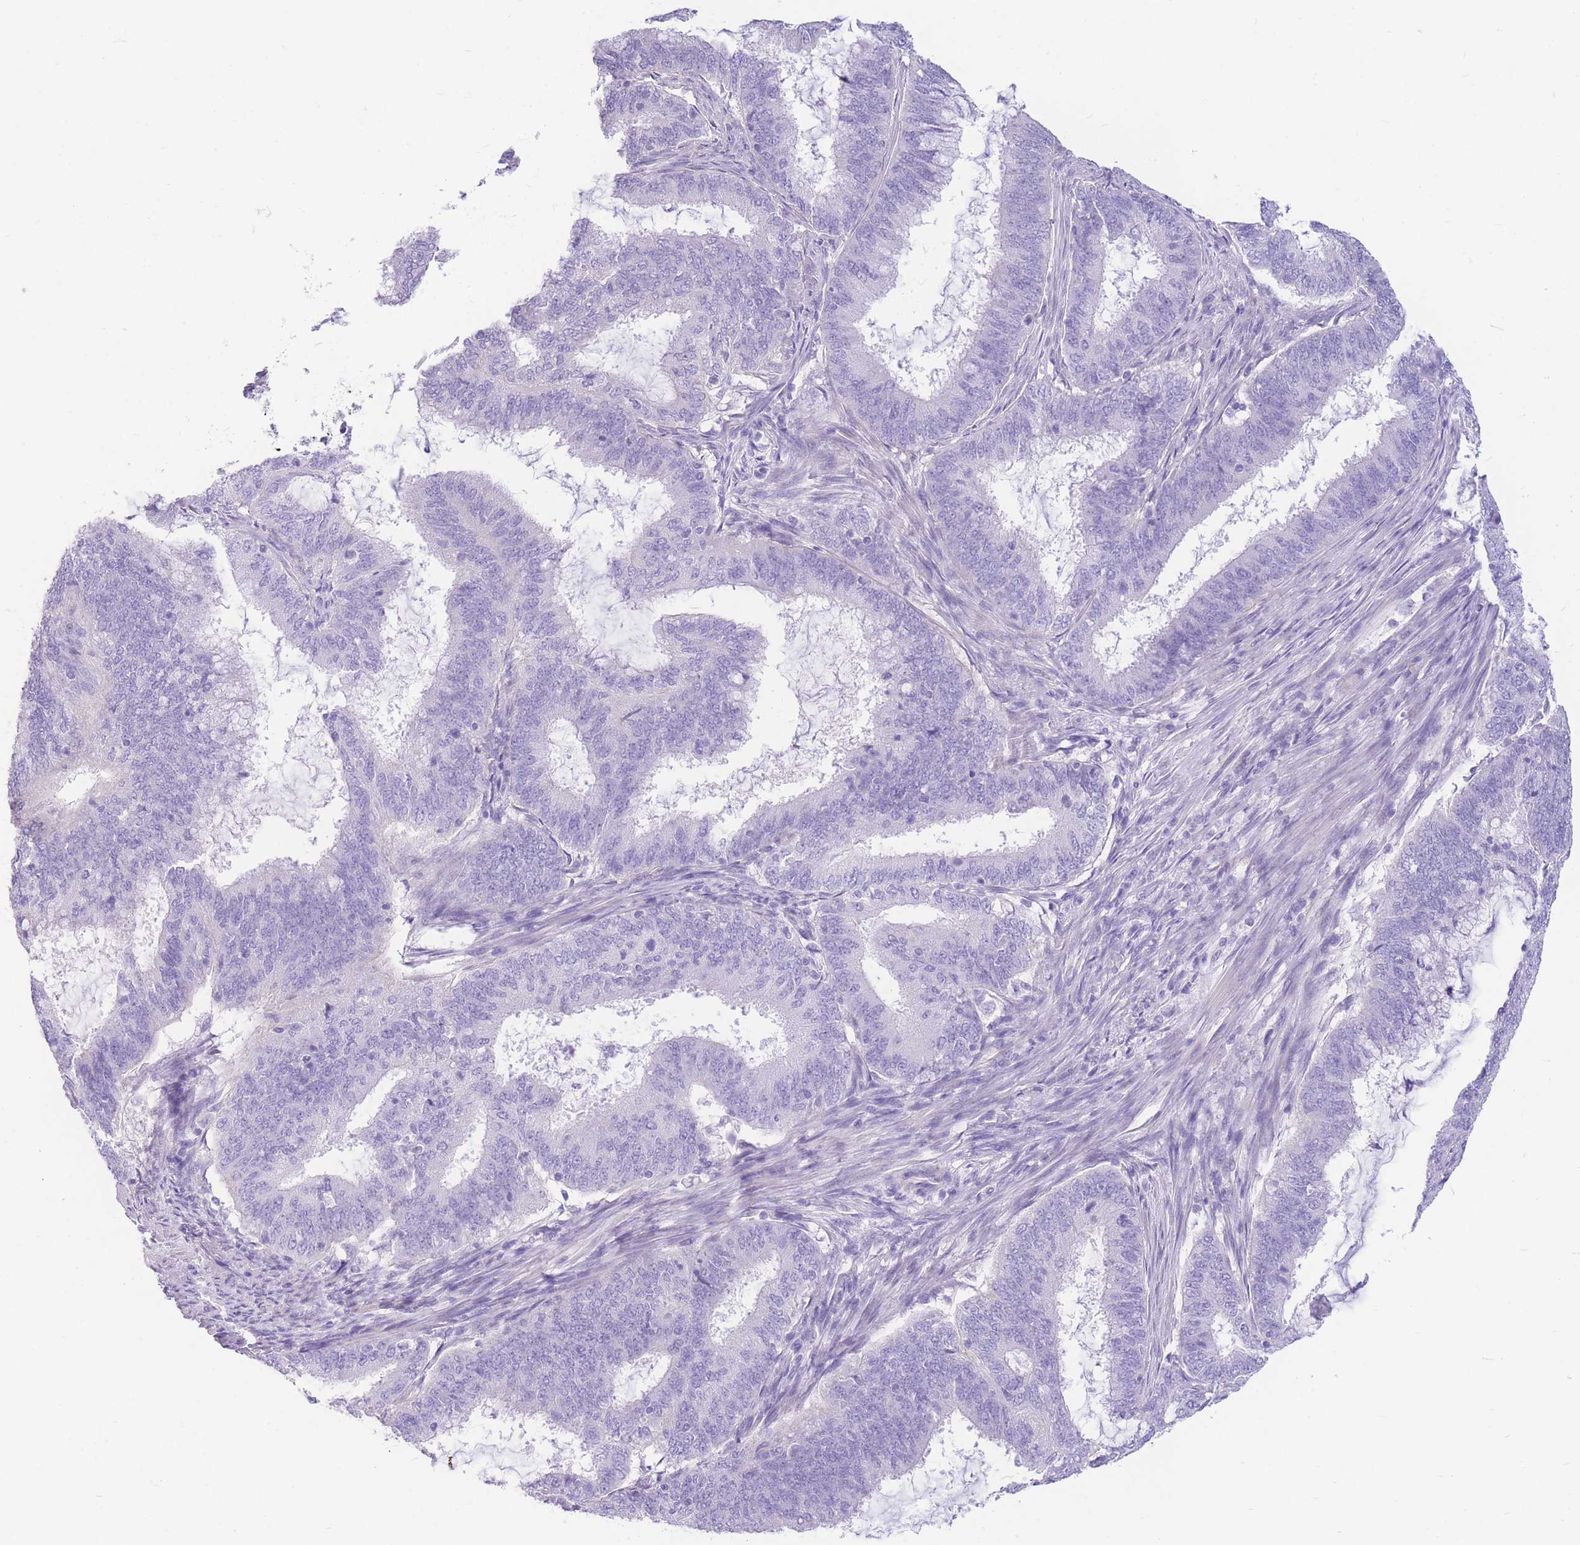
{"staining": {"intensity": "negative", "quantity": "none", "location": "none"}, "tissue": "endometrial cancer", "cell_type": "Tumor cells", "image_type": "cancer", "snomed": [{"axis": "morphology", "description": "Adenocarcinoma, NOS"}, {"axis": "topography", "description": "Endometrium"}], "caption": "DAB immunohistochemical staining of adenocarcinoma (endometrial) shows no significant expression in tumor cells.", "gene": "ZNF311", "patient": {"sex": "female", "age": 51}}